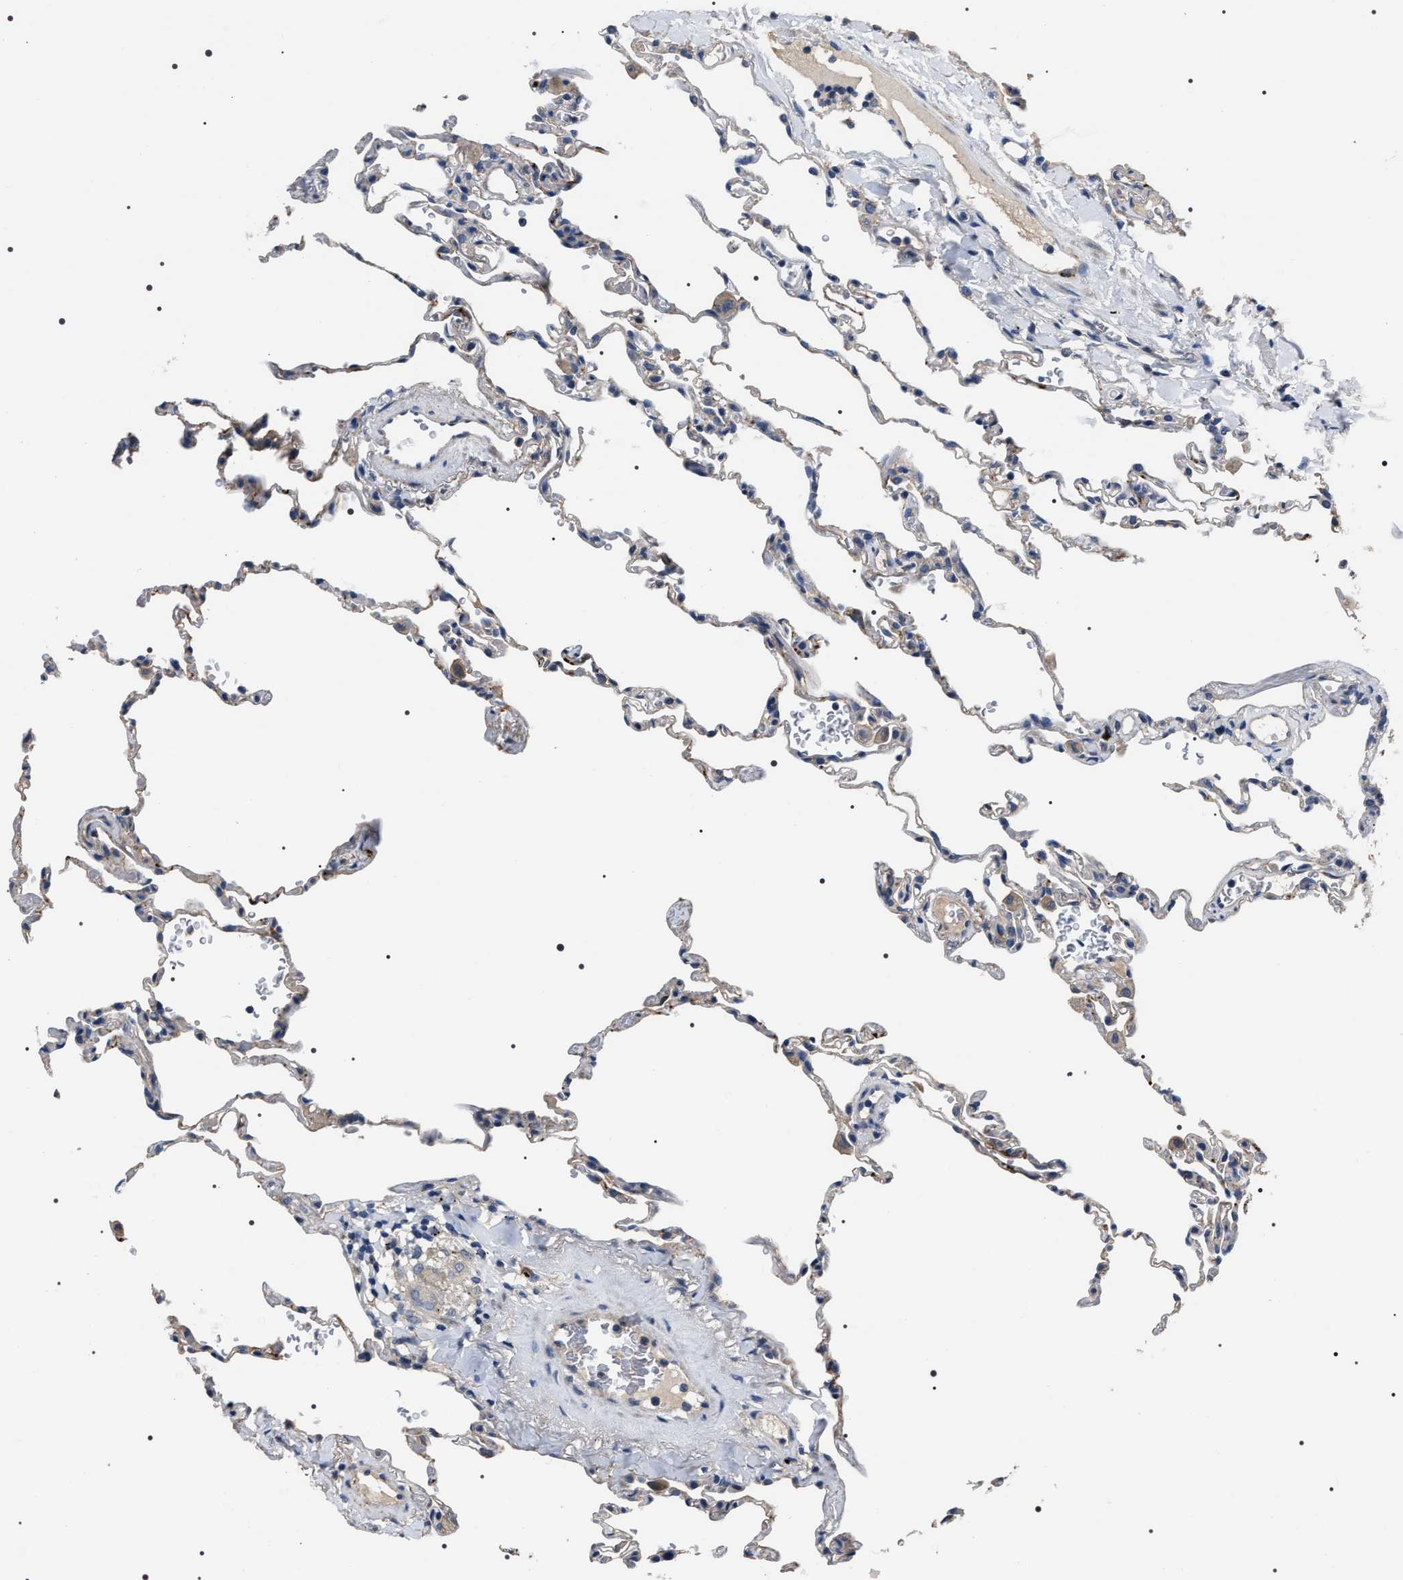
{"staining": {"intensity": "negative", "quantity": "none", "location": "none"}, "tissue": "lung", "cell_type": "Alveolar cells", "image_type": "normal", "snomed": [{"axis": "morphology", "description": "Normal tissue, NOS"}, {"axis": "topography", "description": "Lung"}], "caption": "This image is of benign lung stained with IHC to label a protein in brown with the nuclei are counter-stained blue. There is no positivity in alveolar cells. (DAB immunohistochemistry visualized using brightfield microscopy, high magnification).", "gene": "TRIM54", "patient": {"sex": "male", "age": 59}}